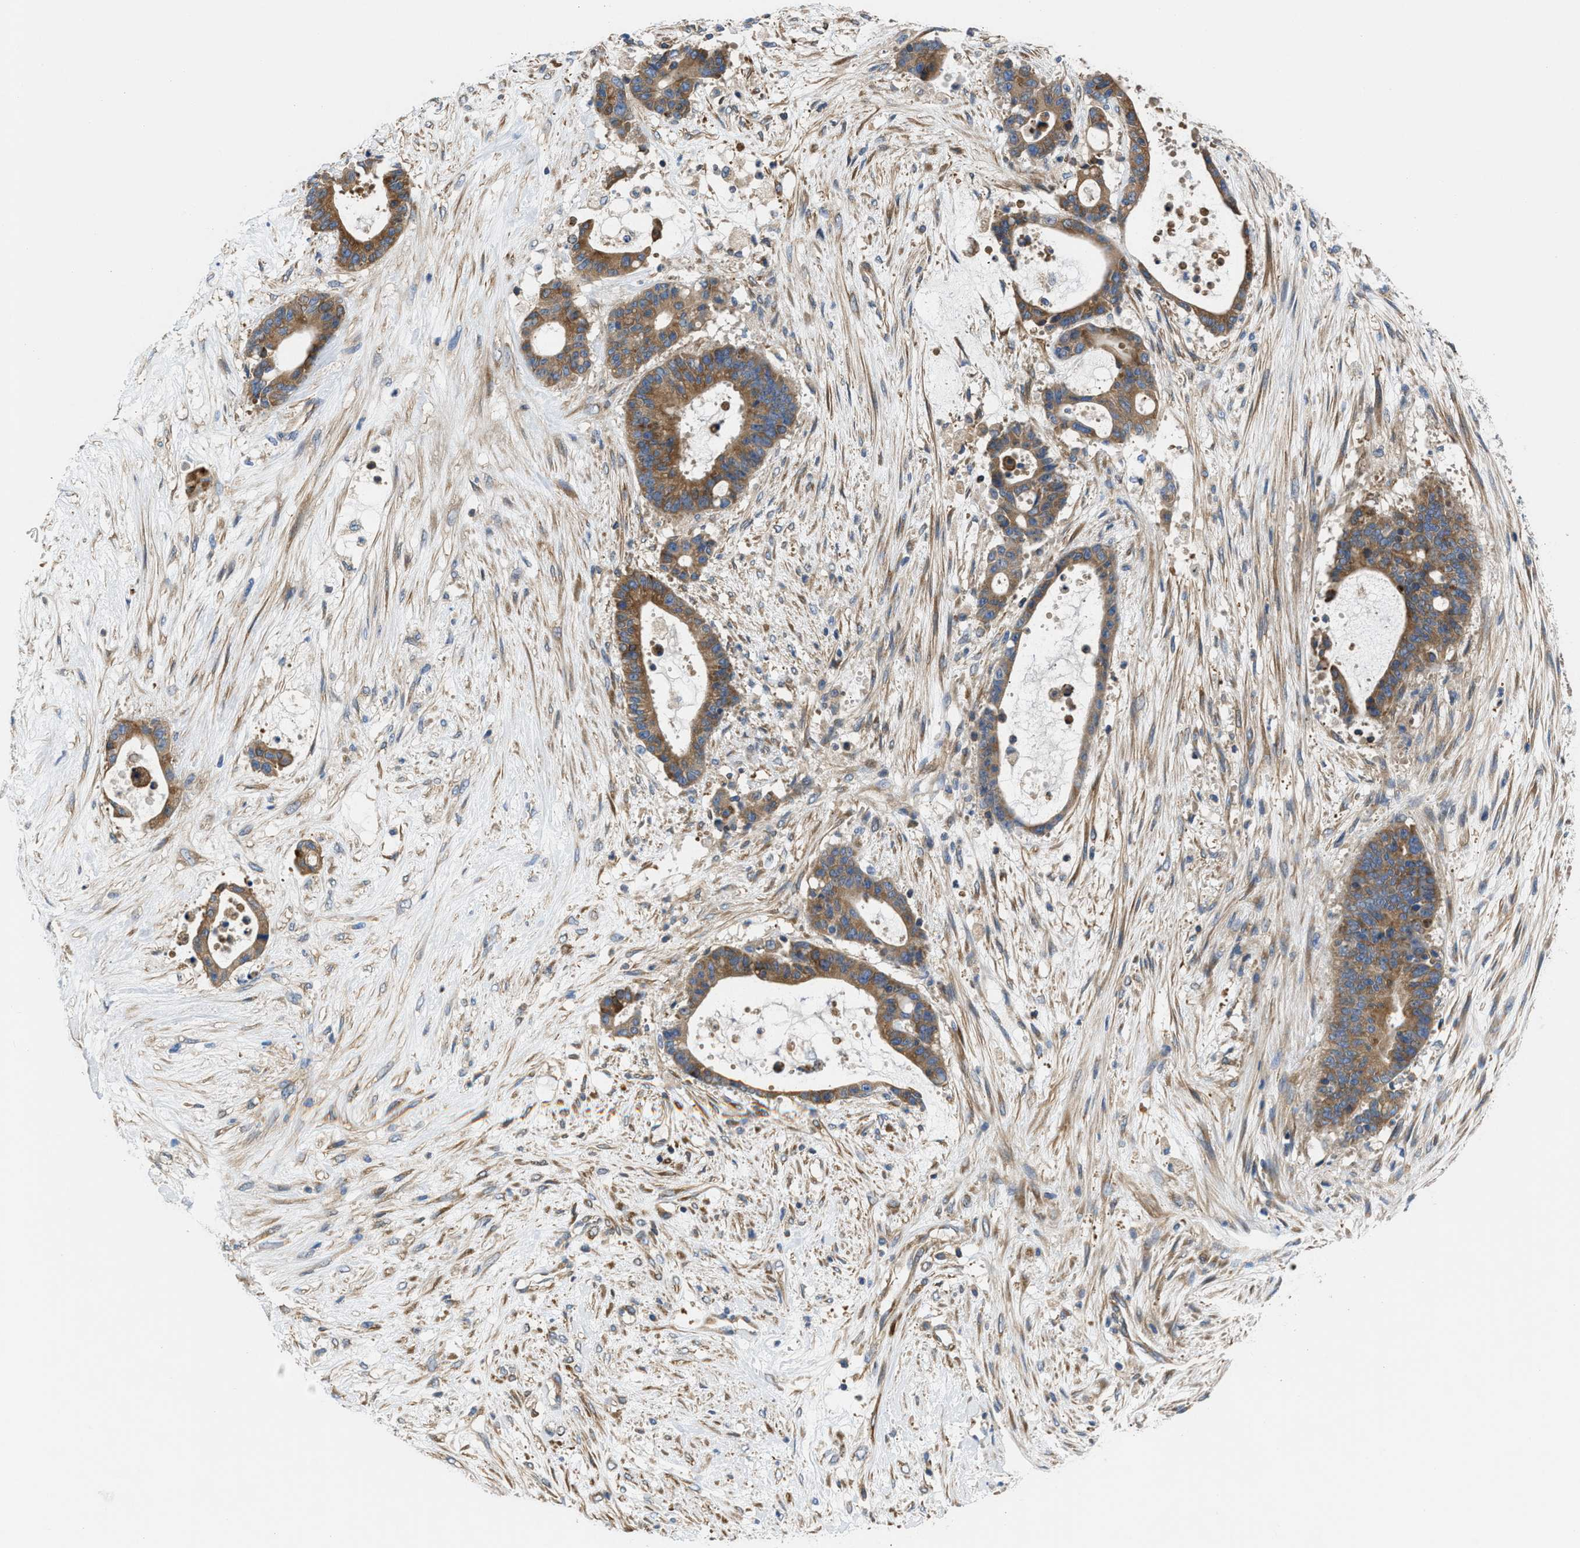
{"staining": {"intensity": "moderate", "quantity": ">75%", "location": "cytoplasmic/membranous"}, "tissue": "liver cancer", "cell_type": "Tumor cells", "image_type": "cancer", "snomed": [{"axis": "morphology", "description": "Cholangiocarcinoma"}, {"axis": "topography", "description": "Liver"}], "caption": "The photomicrograph displays staining of liver cancer, revealing moderate cytoplasmic/membranous protein positivity (brown color) within tumor cells. The protein is stained brown, and the nuclei are stained in blue (DAB (3,3'-diaminobenzidine) IHC with brightfield microscopy, high magnification).", "gene": "CHKB", "patient": {"sex": "female", "age": 73}}